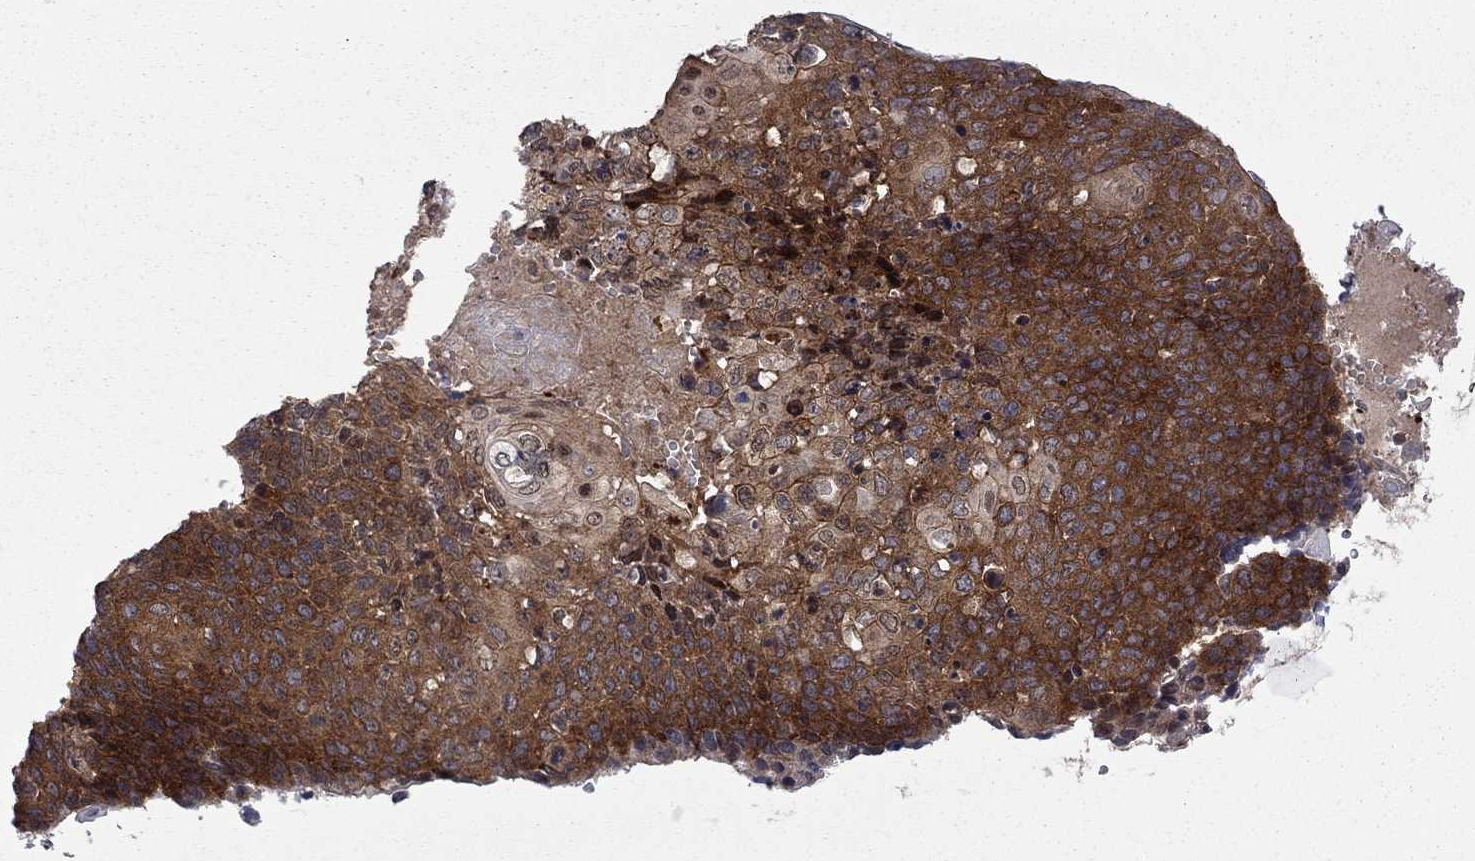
{"staining": {"intensity": "strong", "quantity": "25%-75%", "location": "cytoplasmic/membranous"}, "tissue": "cervical cancer", "cell_type": "Tumor cells", "image_type": "cancer", "snomed": [{"axis": "morphology", "description": "Squamous cell carcinoma, NOS"}, {"axis": "topography", "description": "Cervix"}], "caption": "Brown immunohistochemical staining in human cervical squamous cell carcinoma displays strong cytoplasmic/membranous staining in approximately 25%-75% of tumor cells.", "gene": "HDAC4", "patient": {"sex": "female", "age": 39}}